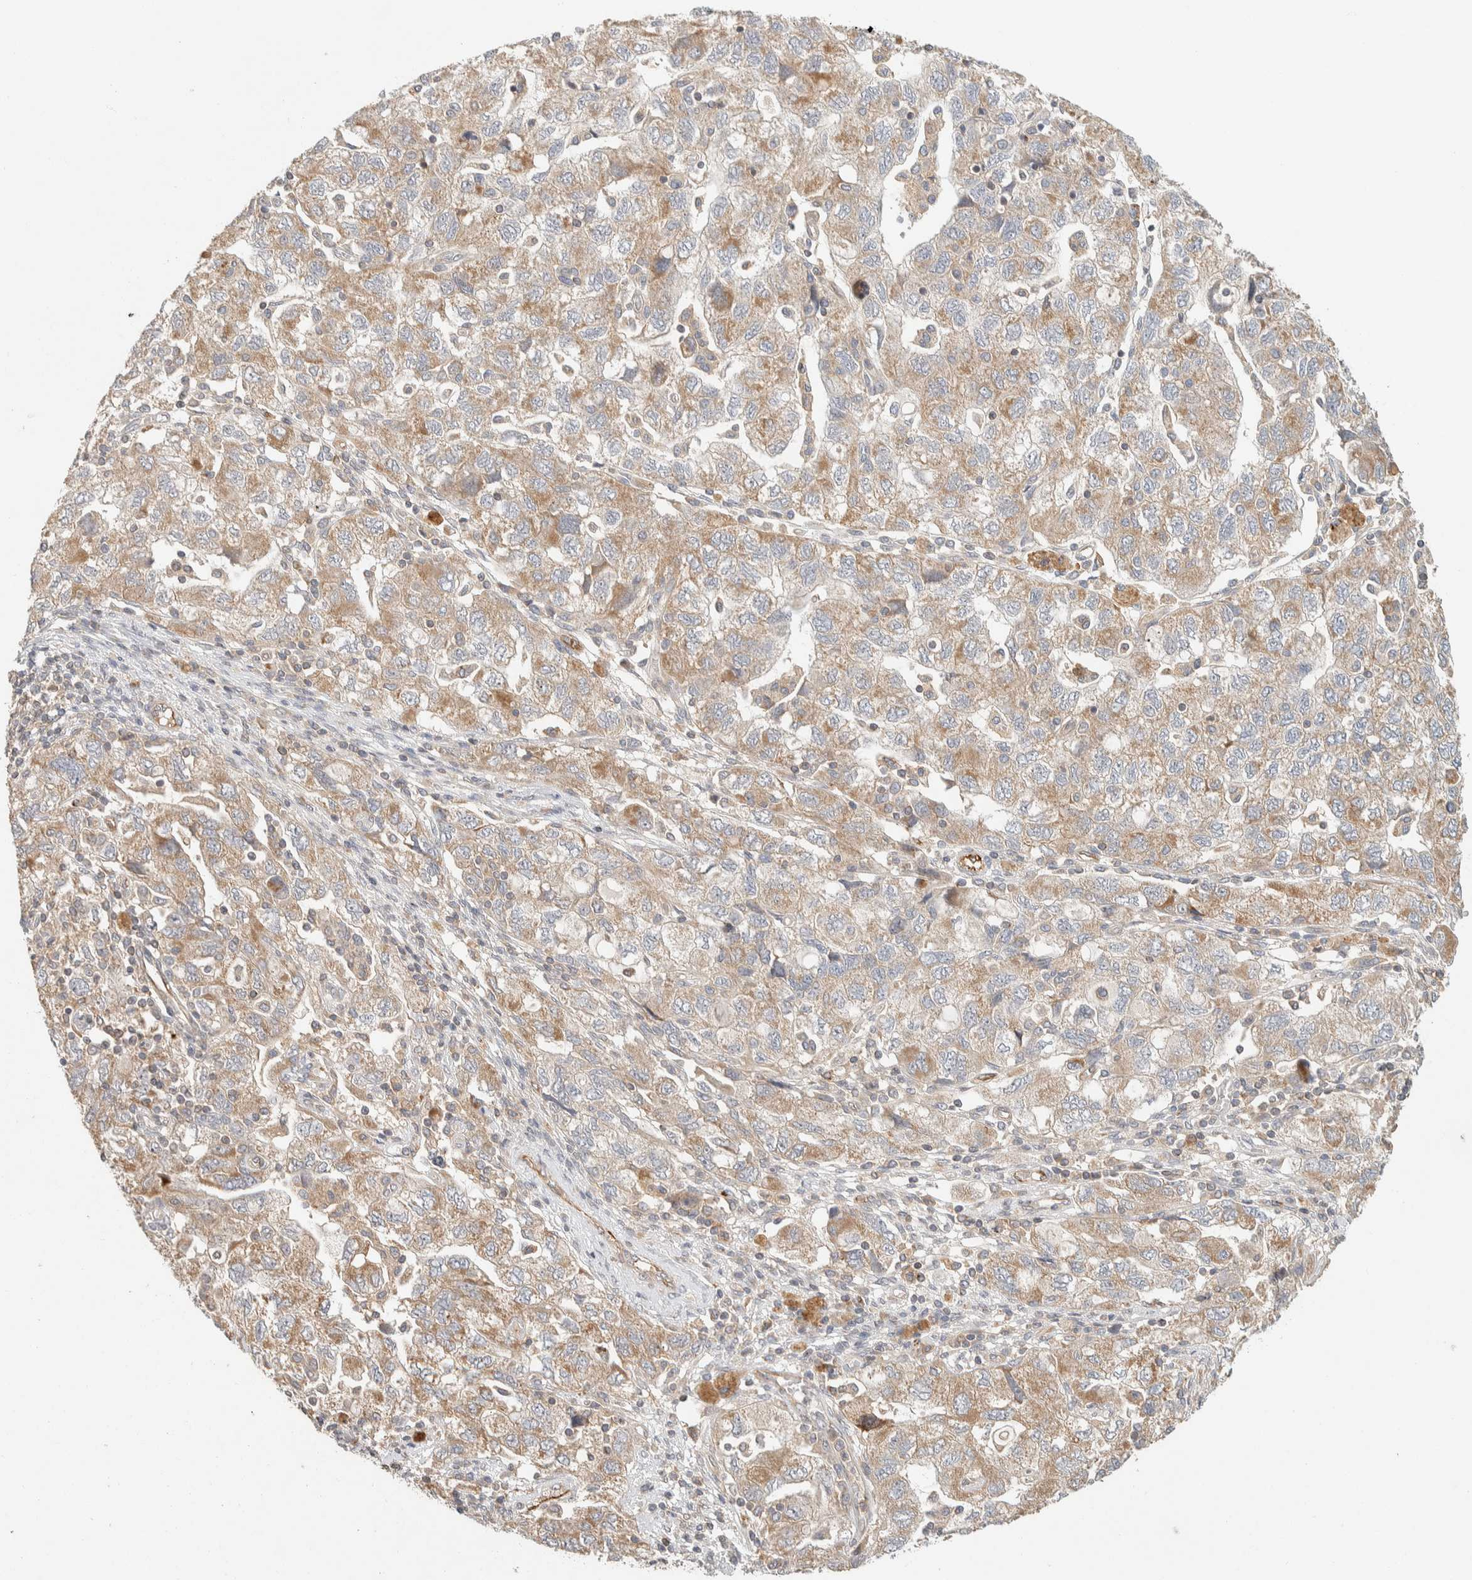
{"staining": {"intensity": "weak", "quantity": ">75%", "location": "cytoplasmic/membranous"}, "tissue": "ovarian cancer", "cell_type": "Tumor cells", "image_type": "cancer", "snomed": [{"axis": "morphology", "description": "Carcinoma, NOS"}, {"axis": "morphology", "description": "Cystadenocarcinoma, serous, NOS"}, {"axis": "topography", "description": "Ovary"}], "caption": "Ovarian cancer stained with IHC shows weak cytoplasmic/membranous staining in about >75% of tumor cells. The protein is stained brown, and the nuclei are stained in blue (DAB (3,3'-diaminobenzidine) IHC with brightfield microscopy, high magnification).", "gene": "KIF9", "patient": {"sex": "female", "age": 69}}